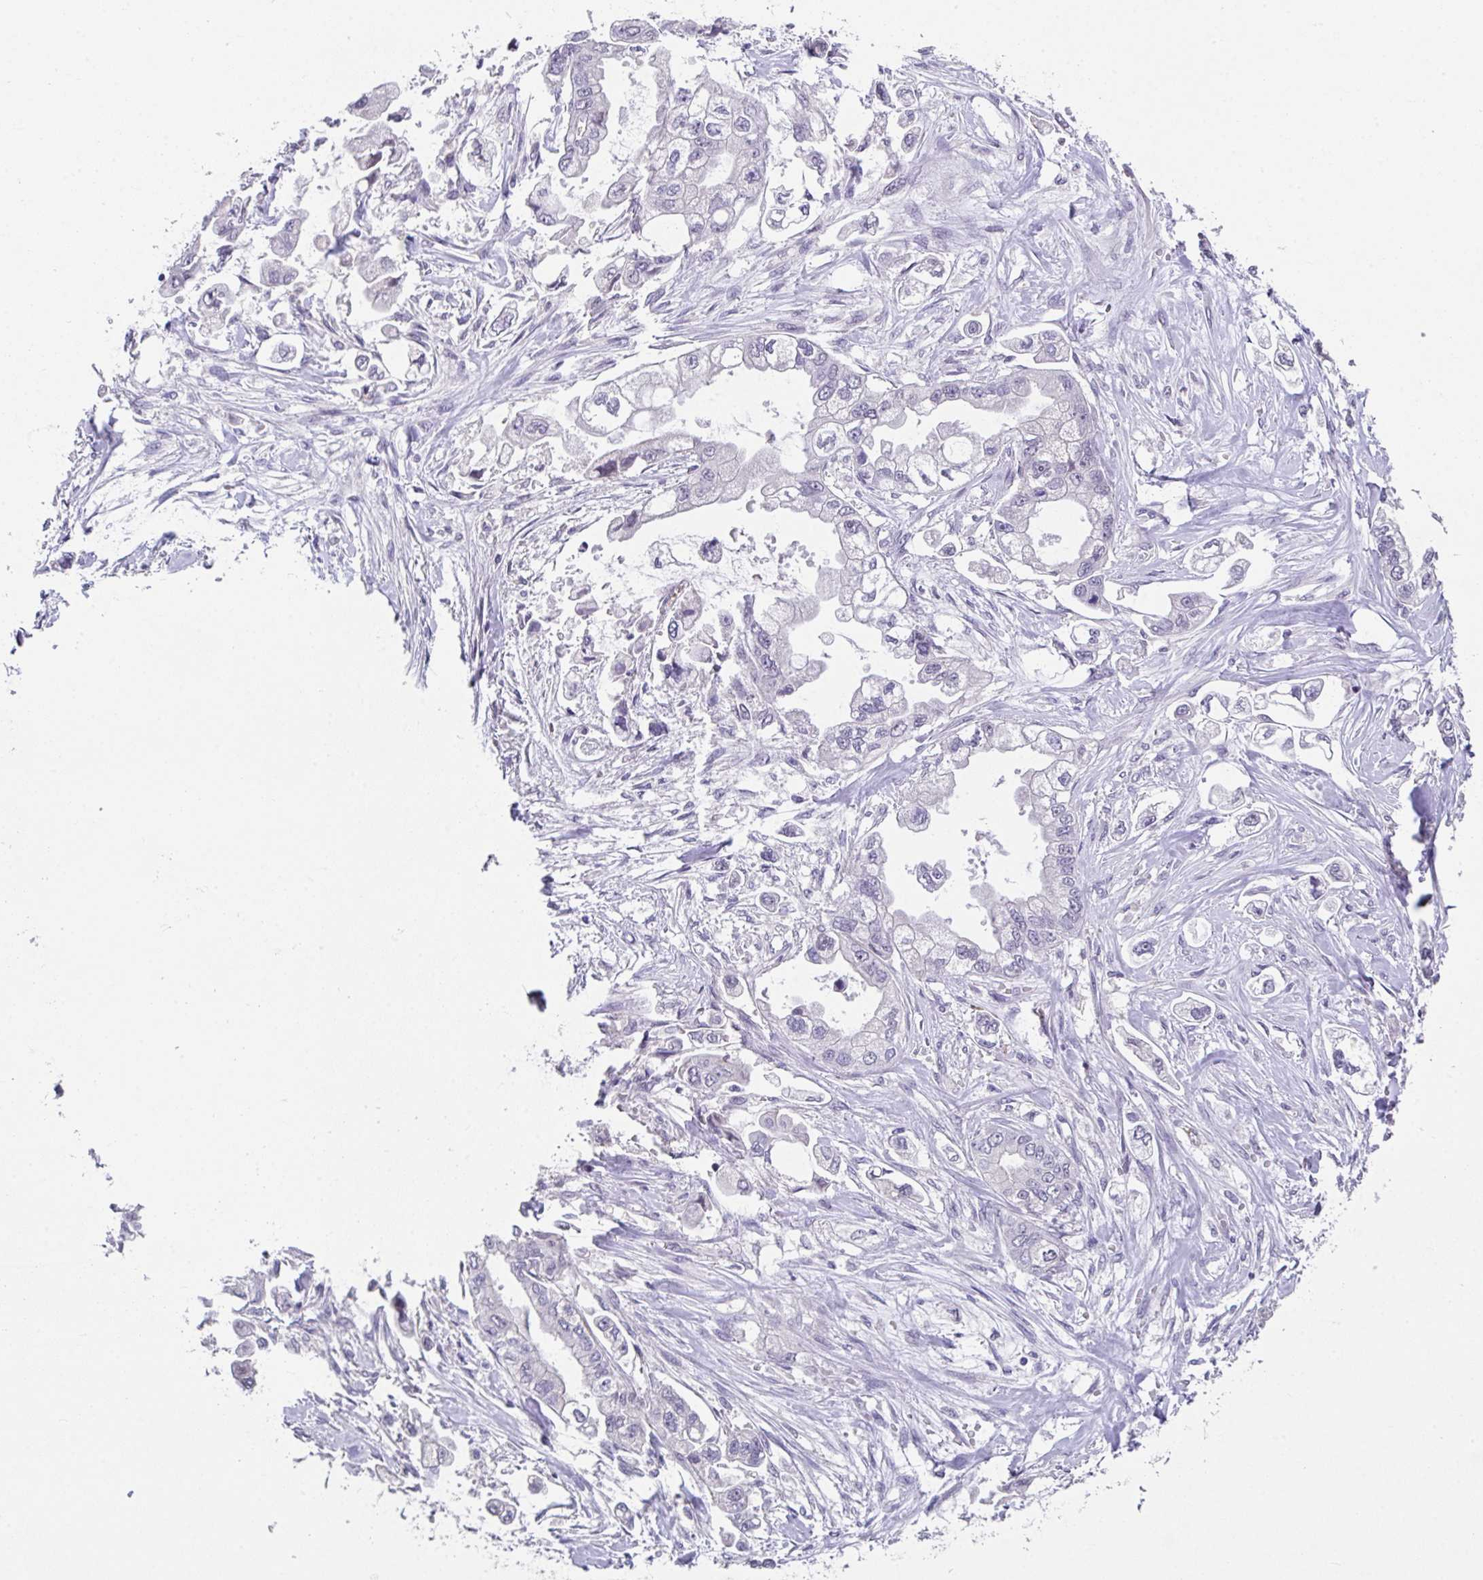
{"staining": {"intensity": "negative", "quantity": "none", "location": "none"}, "tissue": "stomach cancer", "cell_type": "Tumor cells", "image_type": "cancer", "snomed": [{"axis": "morphology", "description": "Adenocarcinoma, NOS"}, {"axis": "topography", "description": "Stomach"}], "caption": "This is an immunohistochemistry micrograph of human adenocarcinoma (stomach). There is no staining in tumor cells.", "gene": "GLTPD2", "patient": {"sex": "male", "age": 62}}